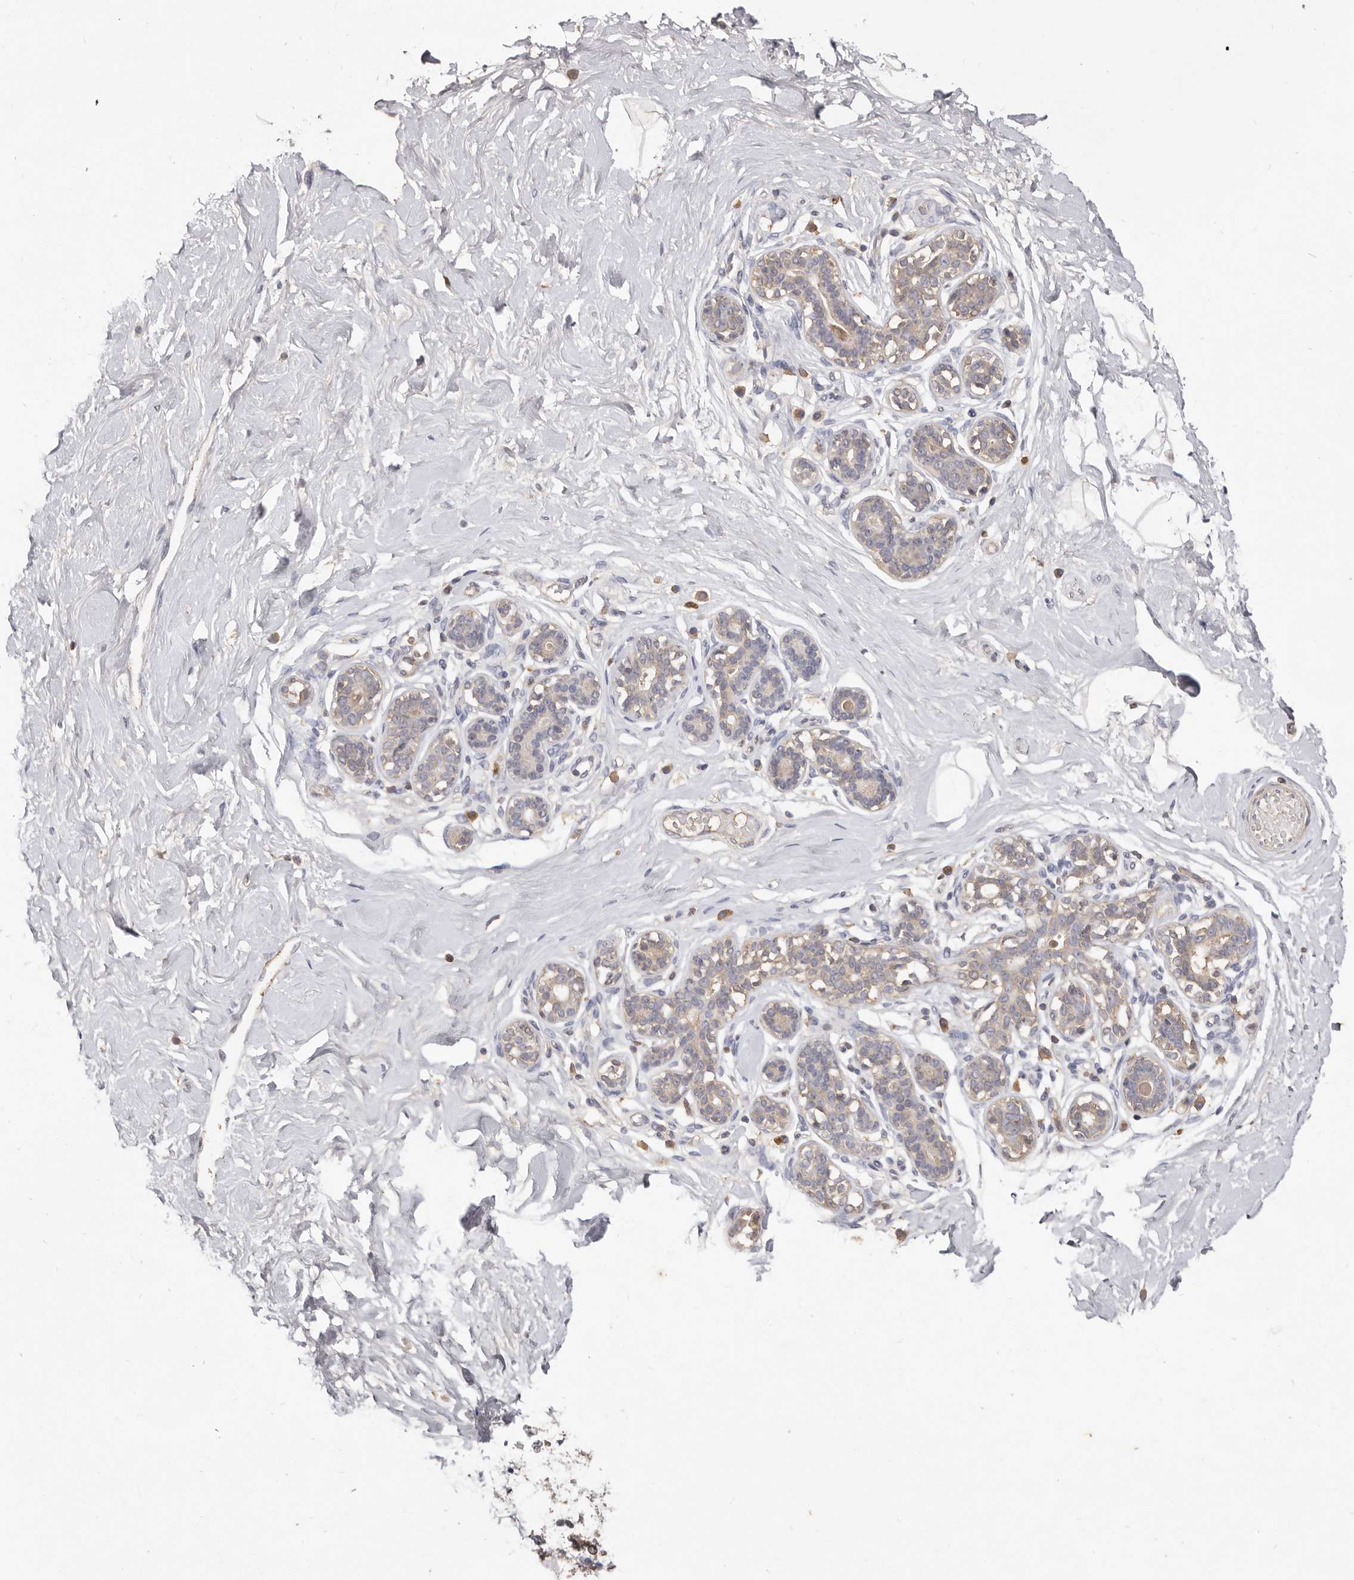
{"staining": {"intensity": "negative", "quantity": "none", "location": "none"}, "tissue": "breast", "cell_type": "Adipocytes", "image_type": "normal", "snomed": [{"axis": "morphology", "description": "Normal tissue, NOS"}, {"axis": "morphology", "description": "Adenoma, NOS"}, {"axis": "topography", "description": "Breast"}], "caption": "DAB immunohistochemical staining of normal human breast shows no significant staining in adipocytes. (Stains: DAB (3,3'-diaminobenzidine) immunohistochemistry (IHC) with hematoxylin counter stain, Microscopy: brightfield microscopy at high magnification).", "gene": "HCAR2", "patient": {"sex": "female", "age": 23}}